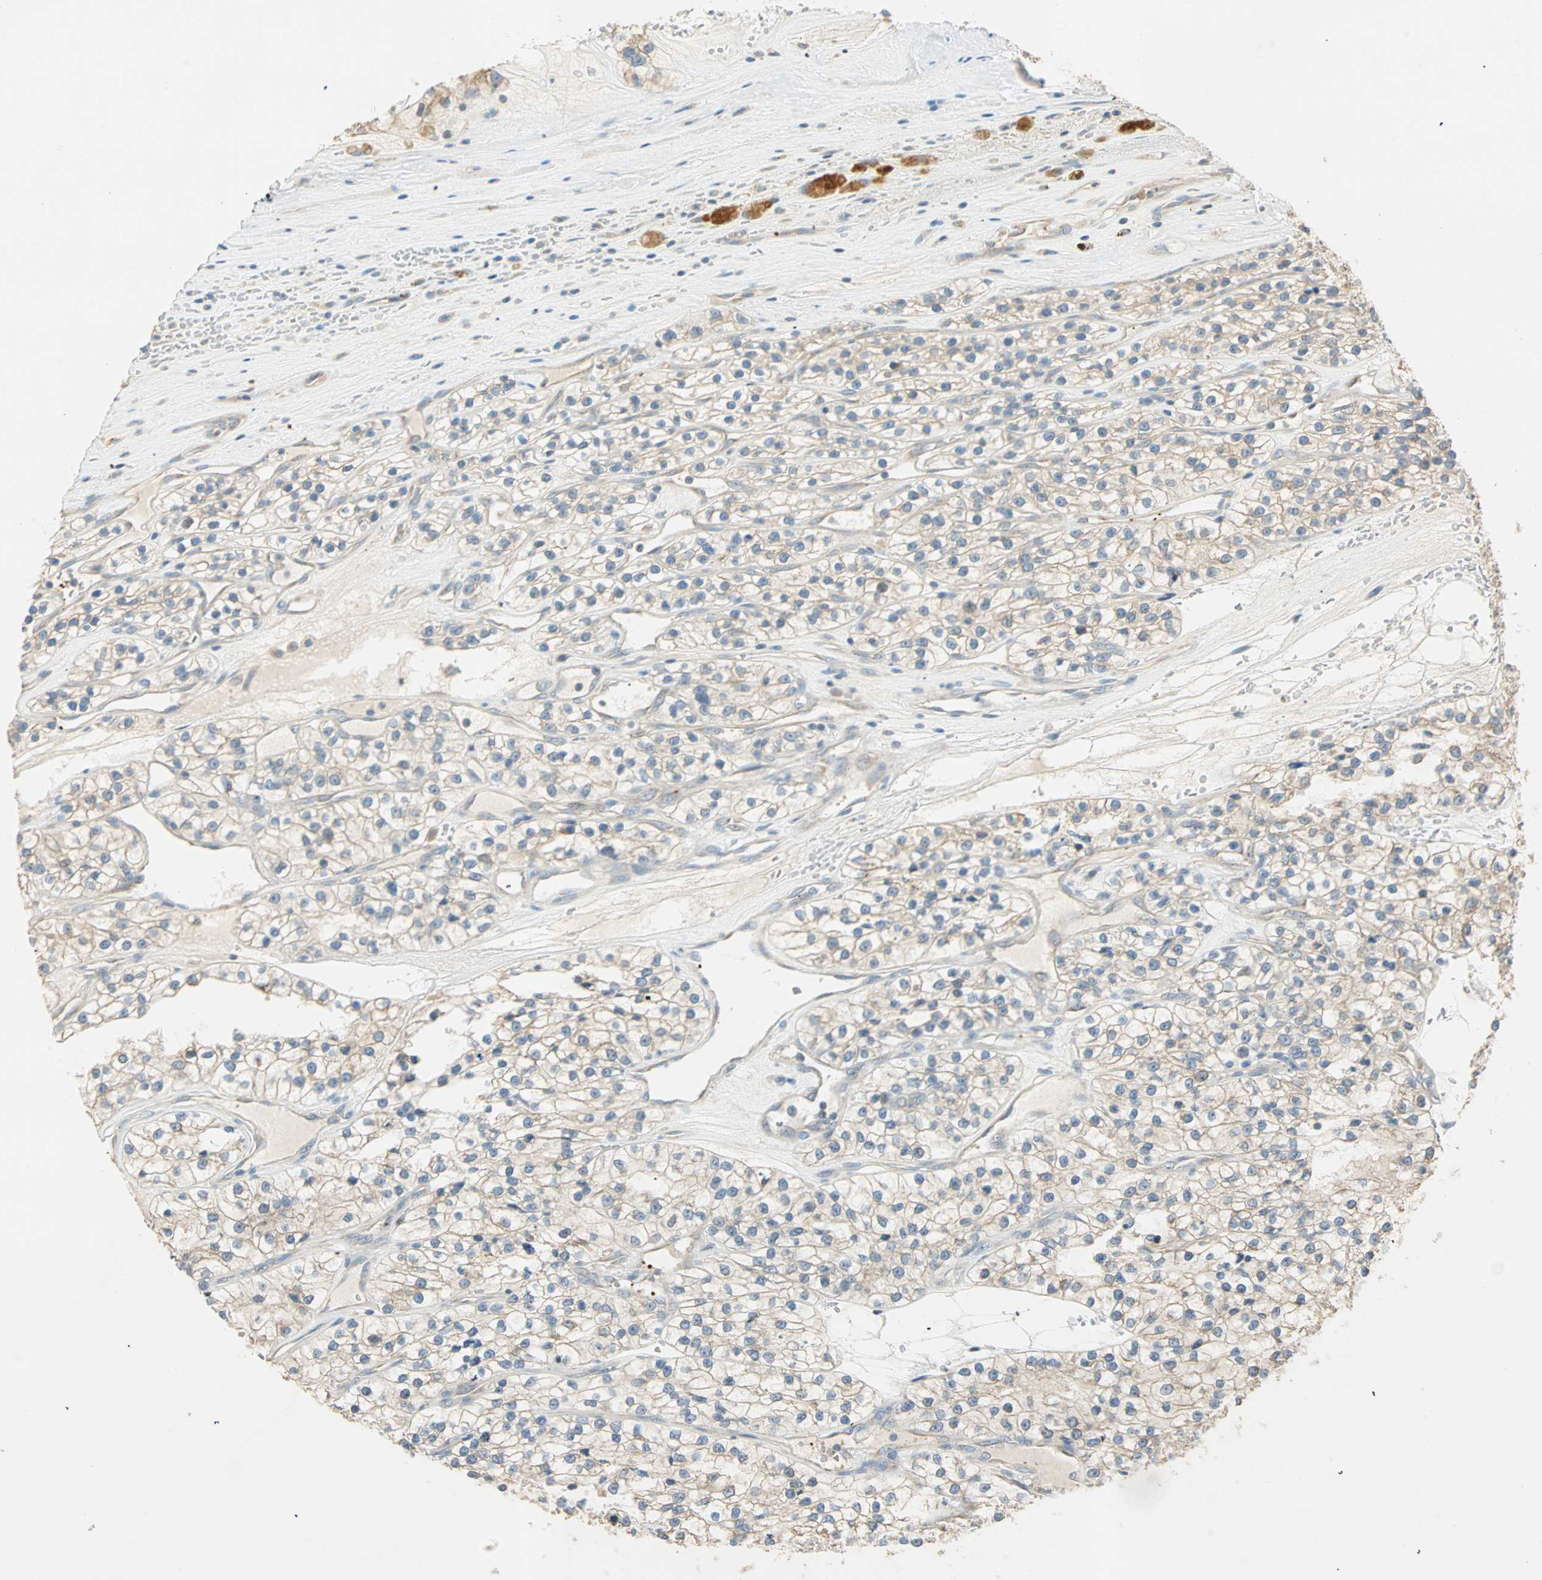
{"staining": {"intensity": "weak", "quantity": "25%-75%", "location": "cytoplasmic/membranous"}, "tissue": "renal cancer", "cell_type": "Tumor cells", "image_type": "cancer", "snomed": [{"axis": "morphology", "description": "Adenocarcinoma, NOS"}, {"axis": "topography", "description": "Kidney"}], "caption": "The photomicrograph shows immunohistochemical staining of renal adenocarcinoma. There is weak cytoplasmic/membranous staining is seen in about 25%-75% of tumor cells.", "gene": "RAD18", "patient": {"sex": "female", "age": 57}}